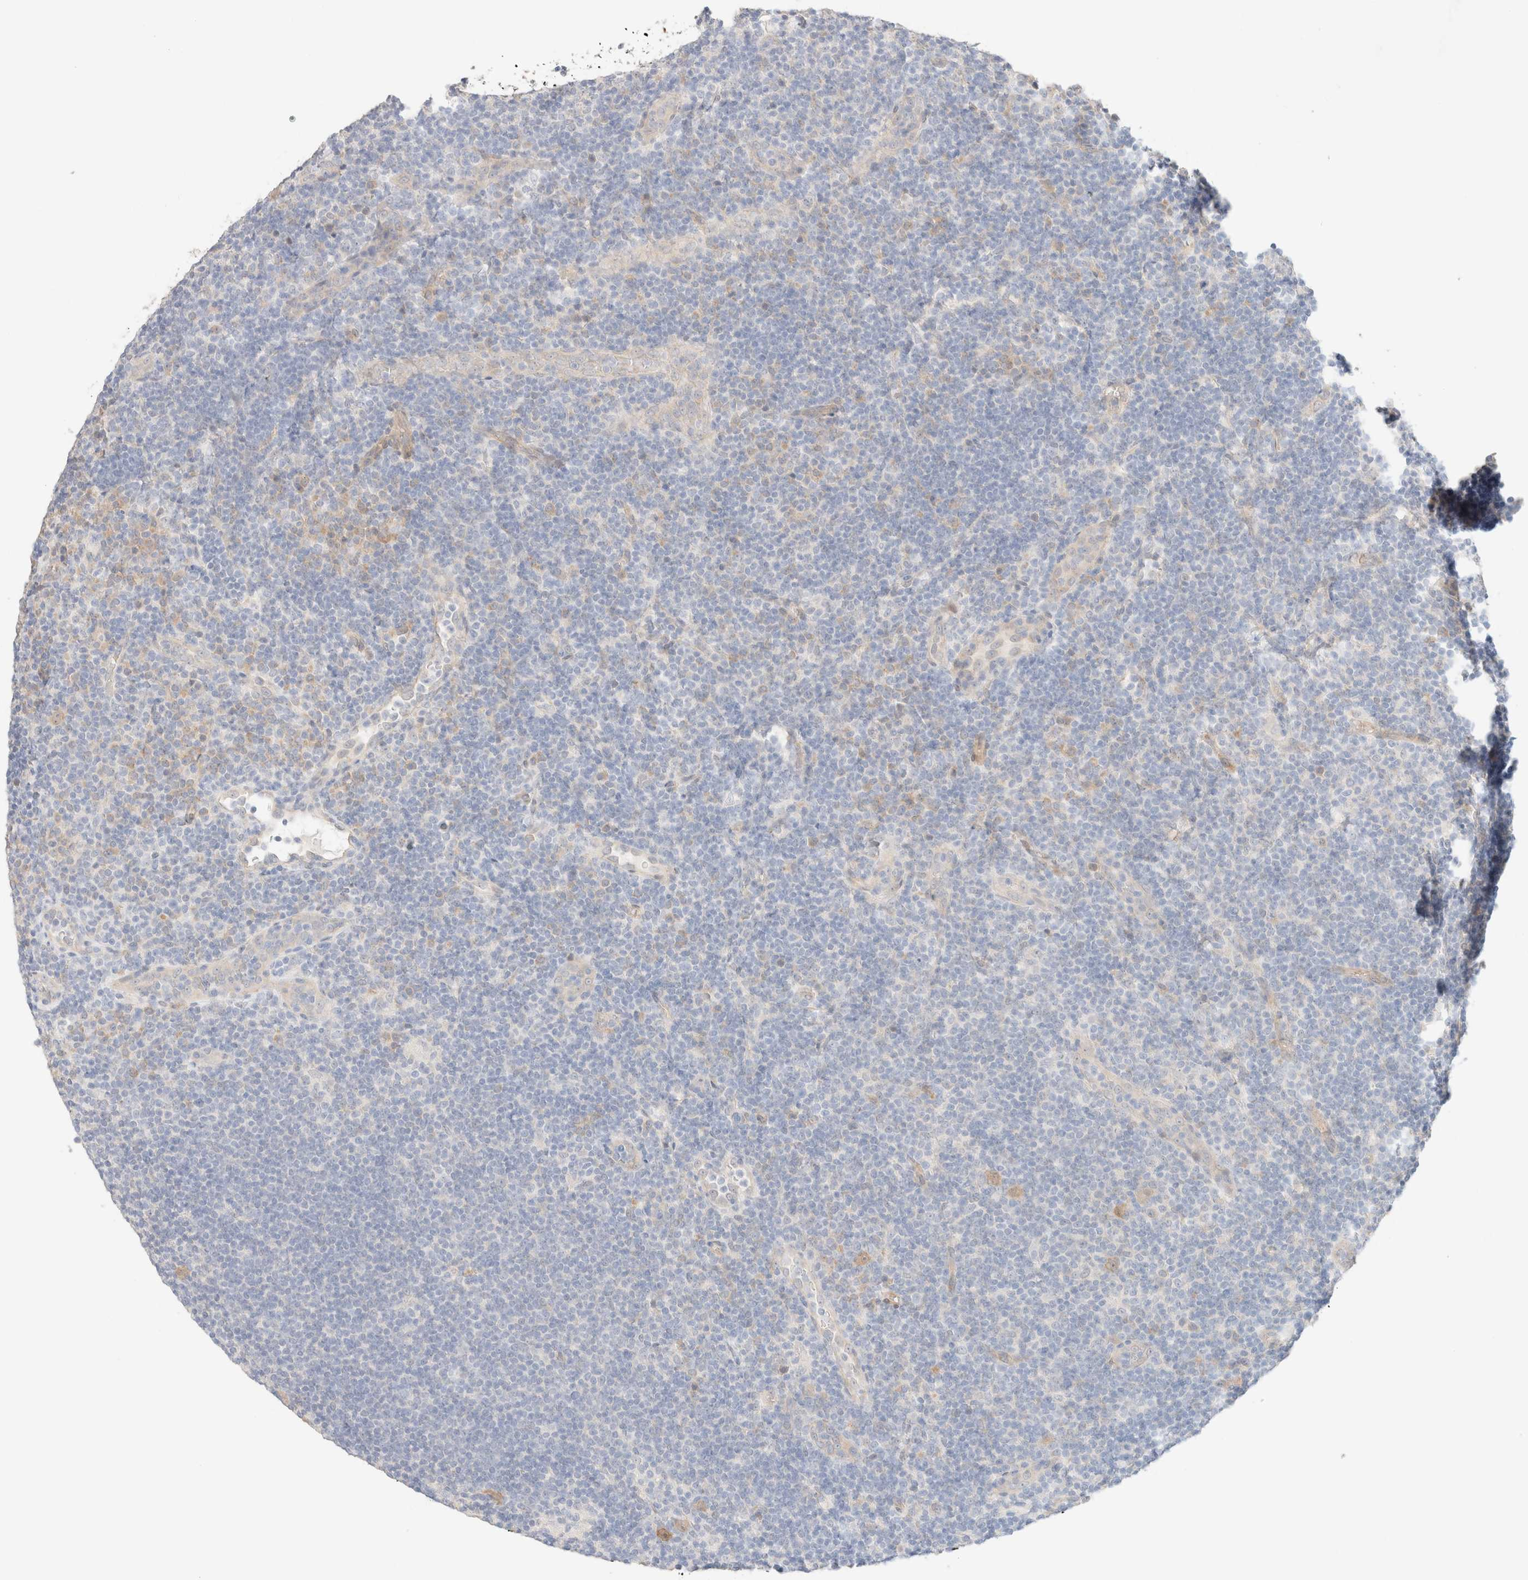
{"staining": {"intensity": "weak", "quantity": ">75%", "location": "cytoplasmic/membranous"}, "tissue": "lymphoma", "cell_type": "Tumor cells", "image_type": "cancer", "snomed": [{"axis": "morphology", "description": "Hodgkin's disease, NOS"}, {"axis": "topography", "description": "Lymph node"}], "caption": "A brown stain highlights weak cytoplasmic/membranous positivity of a protein in human lymphoma tumor cells. (Stains: DAB in brown, nuclei in blue, Microscopy: brightfield microscopy at high magnification).", "gene": "CSNK1E", "patient": {"sex": "female", "age": 57}}